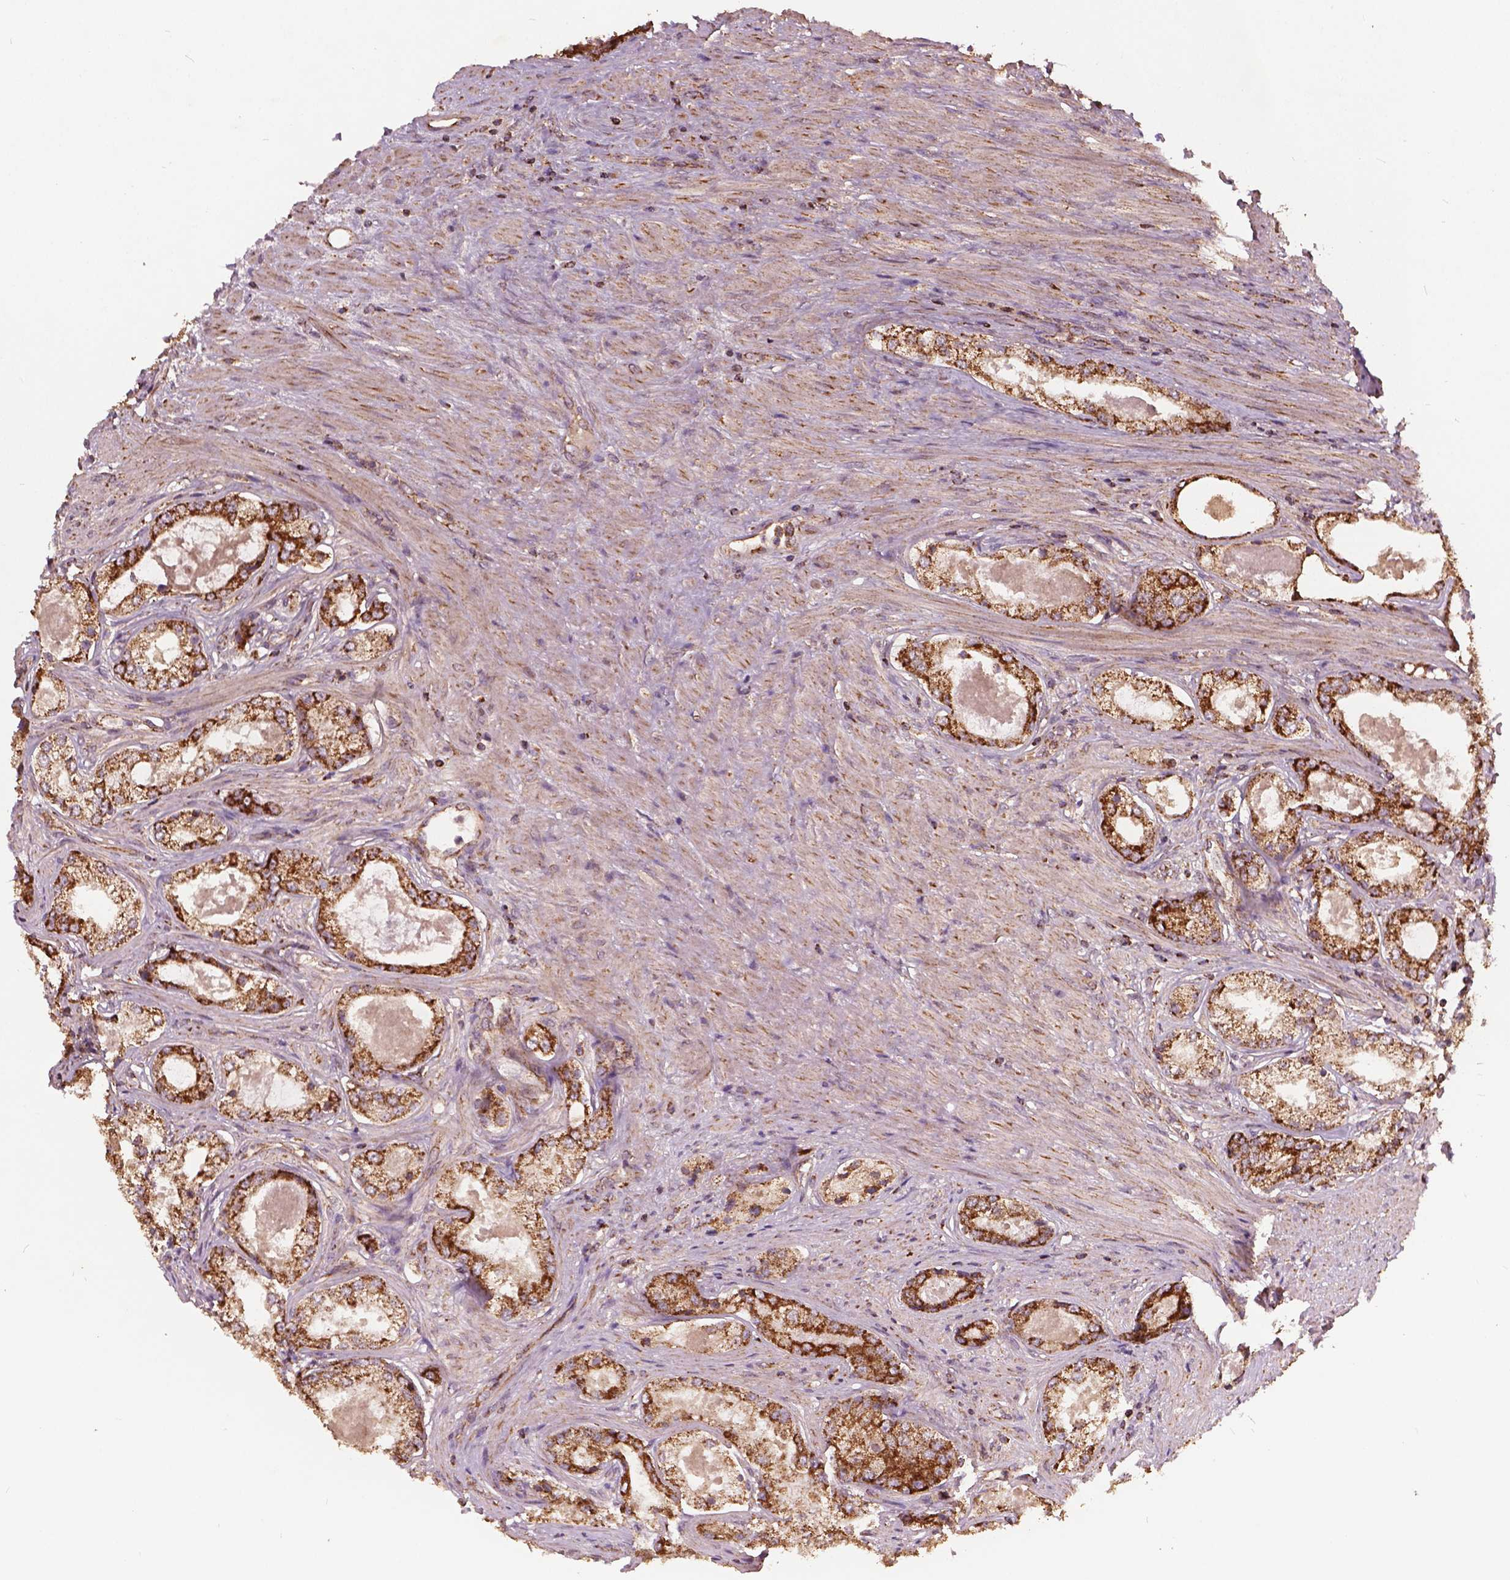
{"staining": {"intensity": "strong", "quantity": ">75%", "location": "cytoplasmic/membranous"}, "tissue": "prostate cancer", "cell_type": "Tumor cells", "image_type": "cancer", "snomed": [{"axis": "morphology", "description": "Adenocarcinoma, Low grade"}, {"axis": "topography", "description": "Prostate"}], "caption": "Adenocarcinoma (low-grade) (prostate) stained with DAB immunohistochemistry (IHC) exhibits high levels of strong cytoplasmic/membranous expression in approximately >75% of tumor cells. The protein of interest is stained brown, and the nuclei are stained in blue (DAB IHC with brightfield microscopy, high magnification).", "gene": "UBXN2A", "patient": {"sex": "male", "age": 68}}